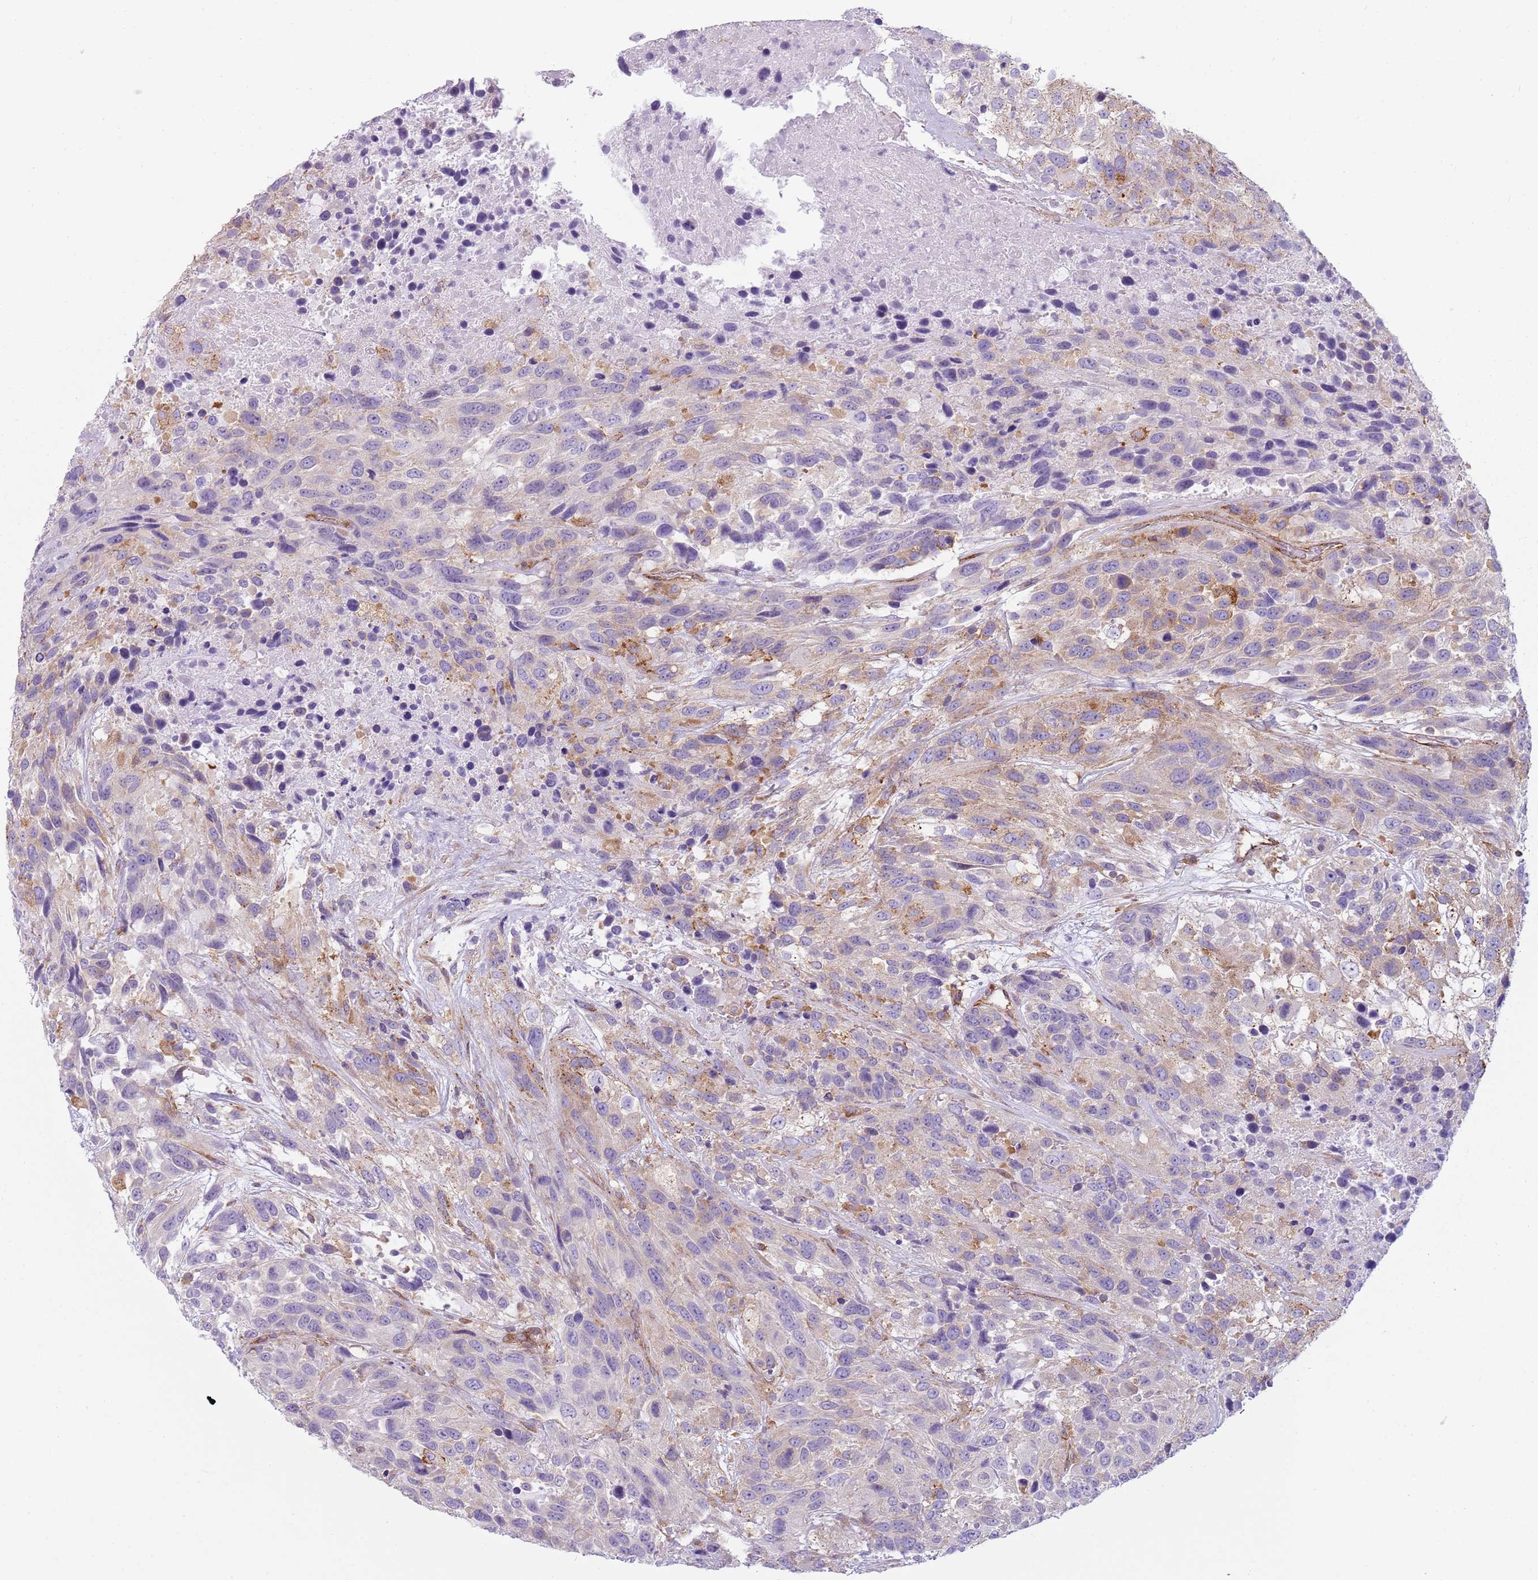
{"staining": {"intensity": "moderate", "quantity": "25%-75%", "location": "cytoplasmic/membranous"}, "tissue": "urothelial cancer", "cell_type": "Tumor cells", "image_type": "cancer", "snomed": [{"axis": "morphology", "description": "Urothelial carcinoma, High grade"}, {"axis": "topography", "description": "Urinary bladder"}], "caption": "Immunohistochemistry (IHC) micrograph of human urothelial cancer stained for a protein (brown), which shows medium levels of moderate cytoplasmic/membranous staining in about 25%-75% of tumor cells.", "gene": "SNX1", "patient": {"sex": "female", "age": 70}}